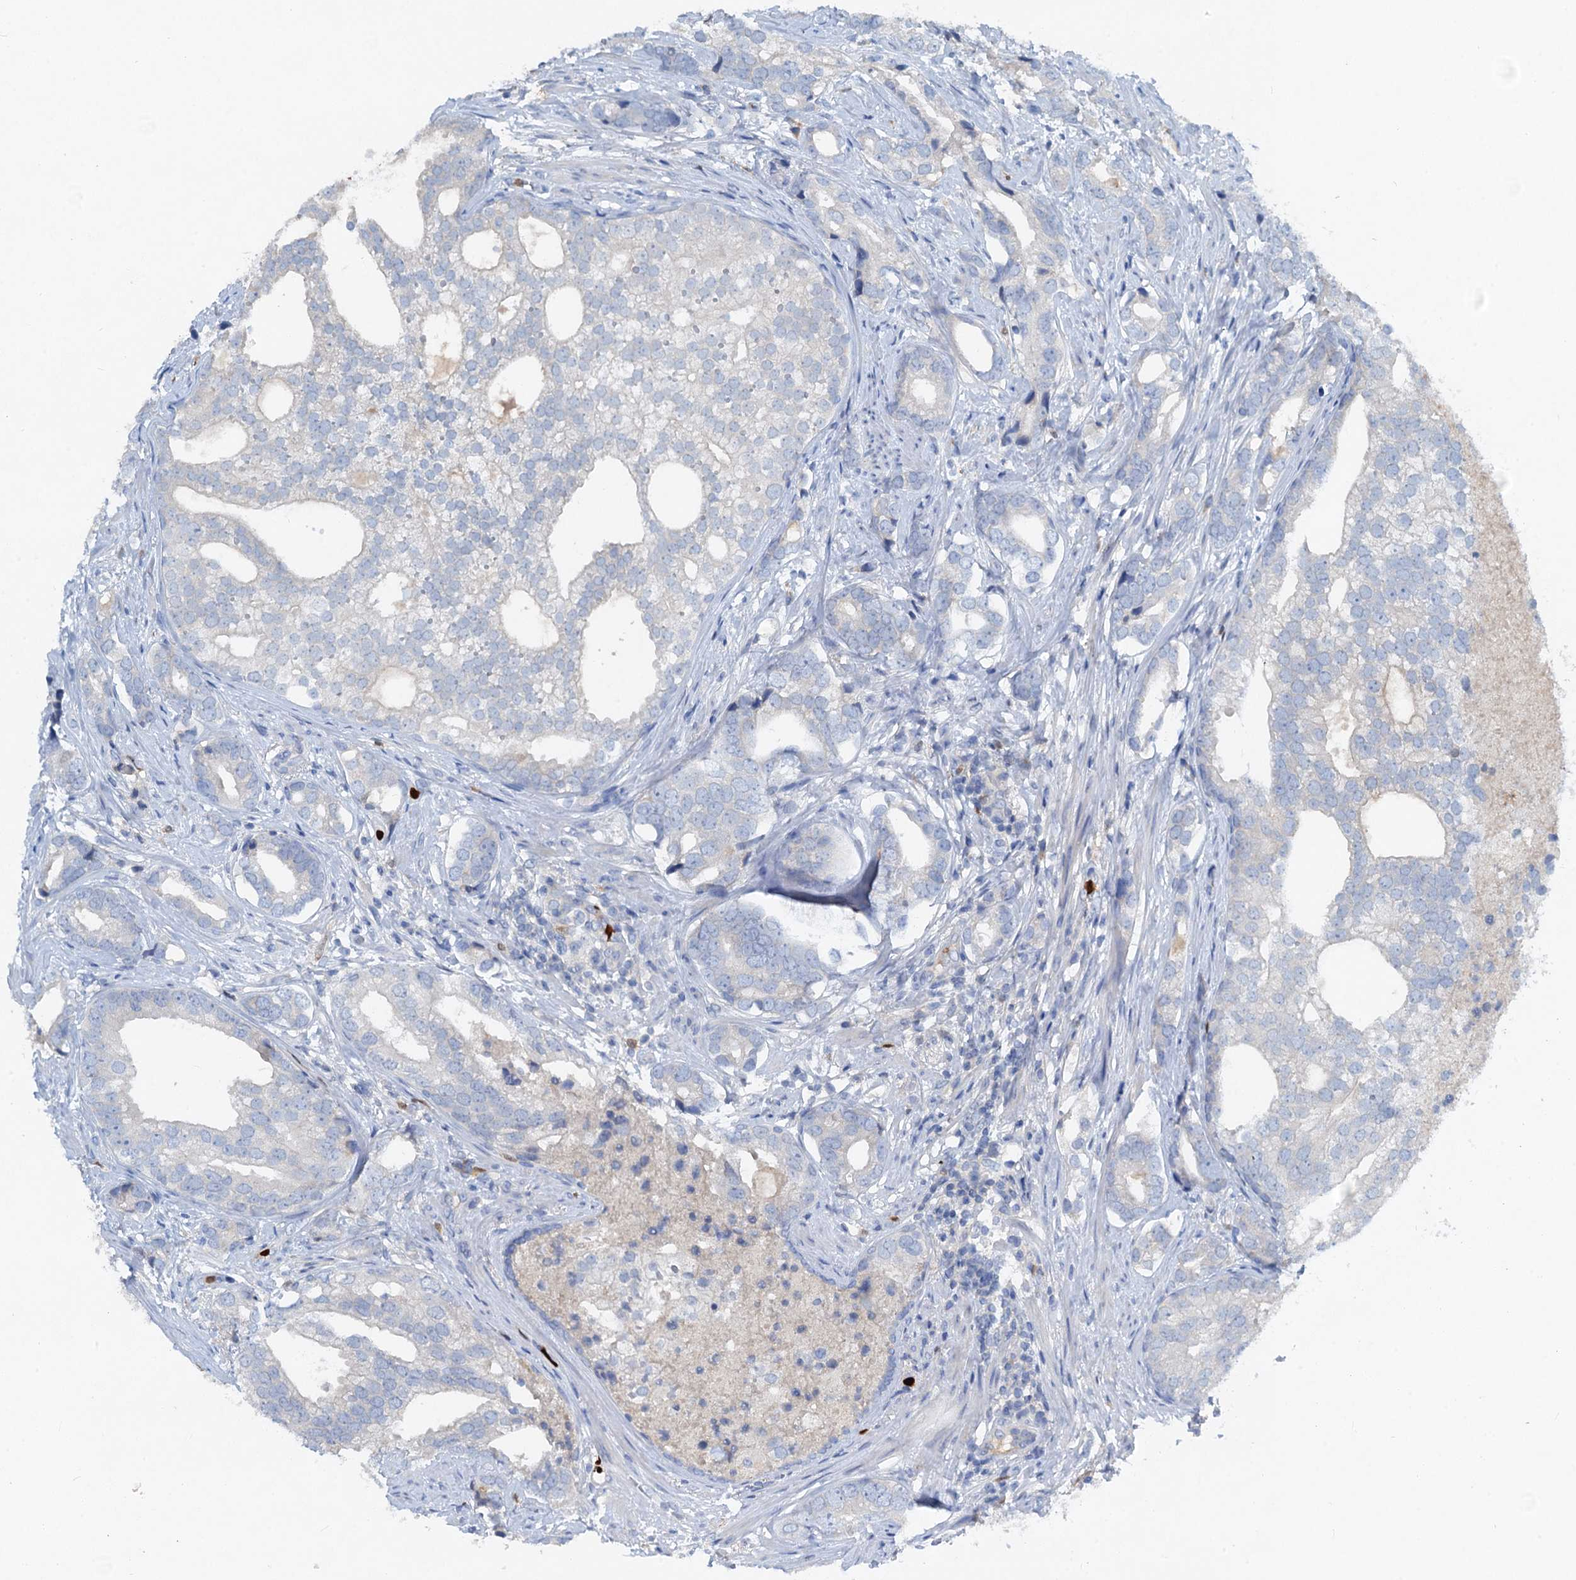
{"staining": {"intensity": "negative", "quantity": "none", "location": "none"}, "tissue": "prostate cancer", "cell_type": "Tumor cells", "image_type": "cancer", "snomed": [{"axis": "morphology", "description": "Adenocarcinoma, High grade"}, {"axis": "topography", "description": "Prostate"}], "caption": "Human high-grade adenocarcinoma (prostate) stained for a protein using immunohistochemistry displays no positivity in tumor cells.", "gene": "OTOA", "patient": {"sex": "male", "age": 75}}